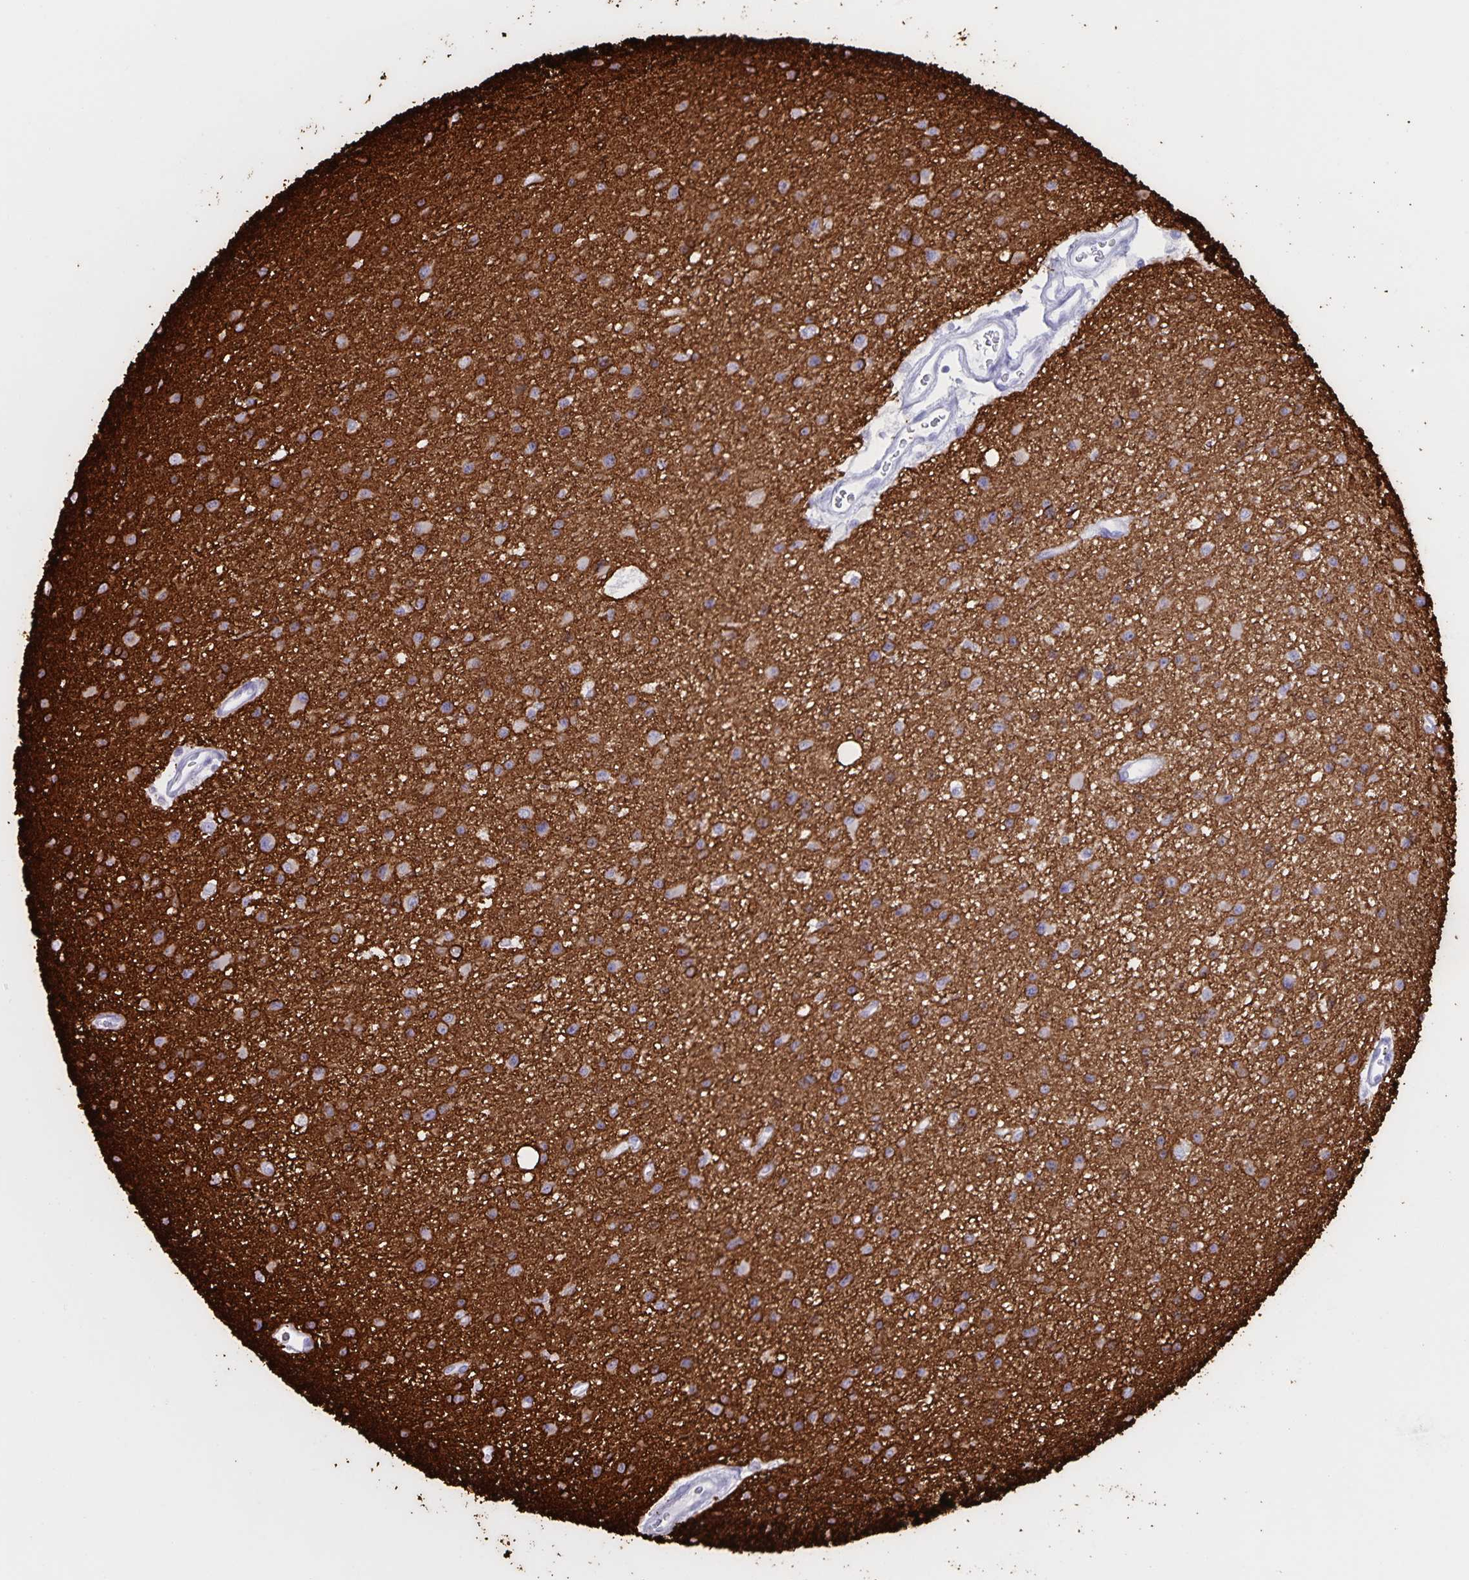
{"staining": {"intensity": "negative", "quantity": "none", "location": "none"}, "tissue": "glioma", "cell_type": "Tumor cells", "image_type": "cancer", "snomed": [{"axis": "morphology", "description": "Glioma, malignant, Low grade"}, {"axis": "topography", "description": "Brain"}], "caption": "Histopathology image shows no significant protein expression in tumor cells of glioma.", "gene": "AQP4", "patient": {"sex": "male", "age": 43}}